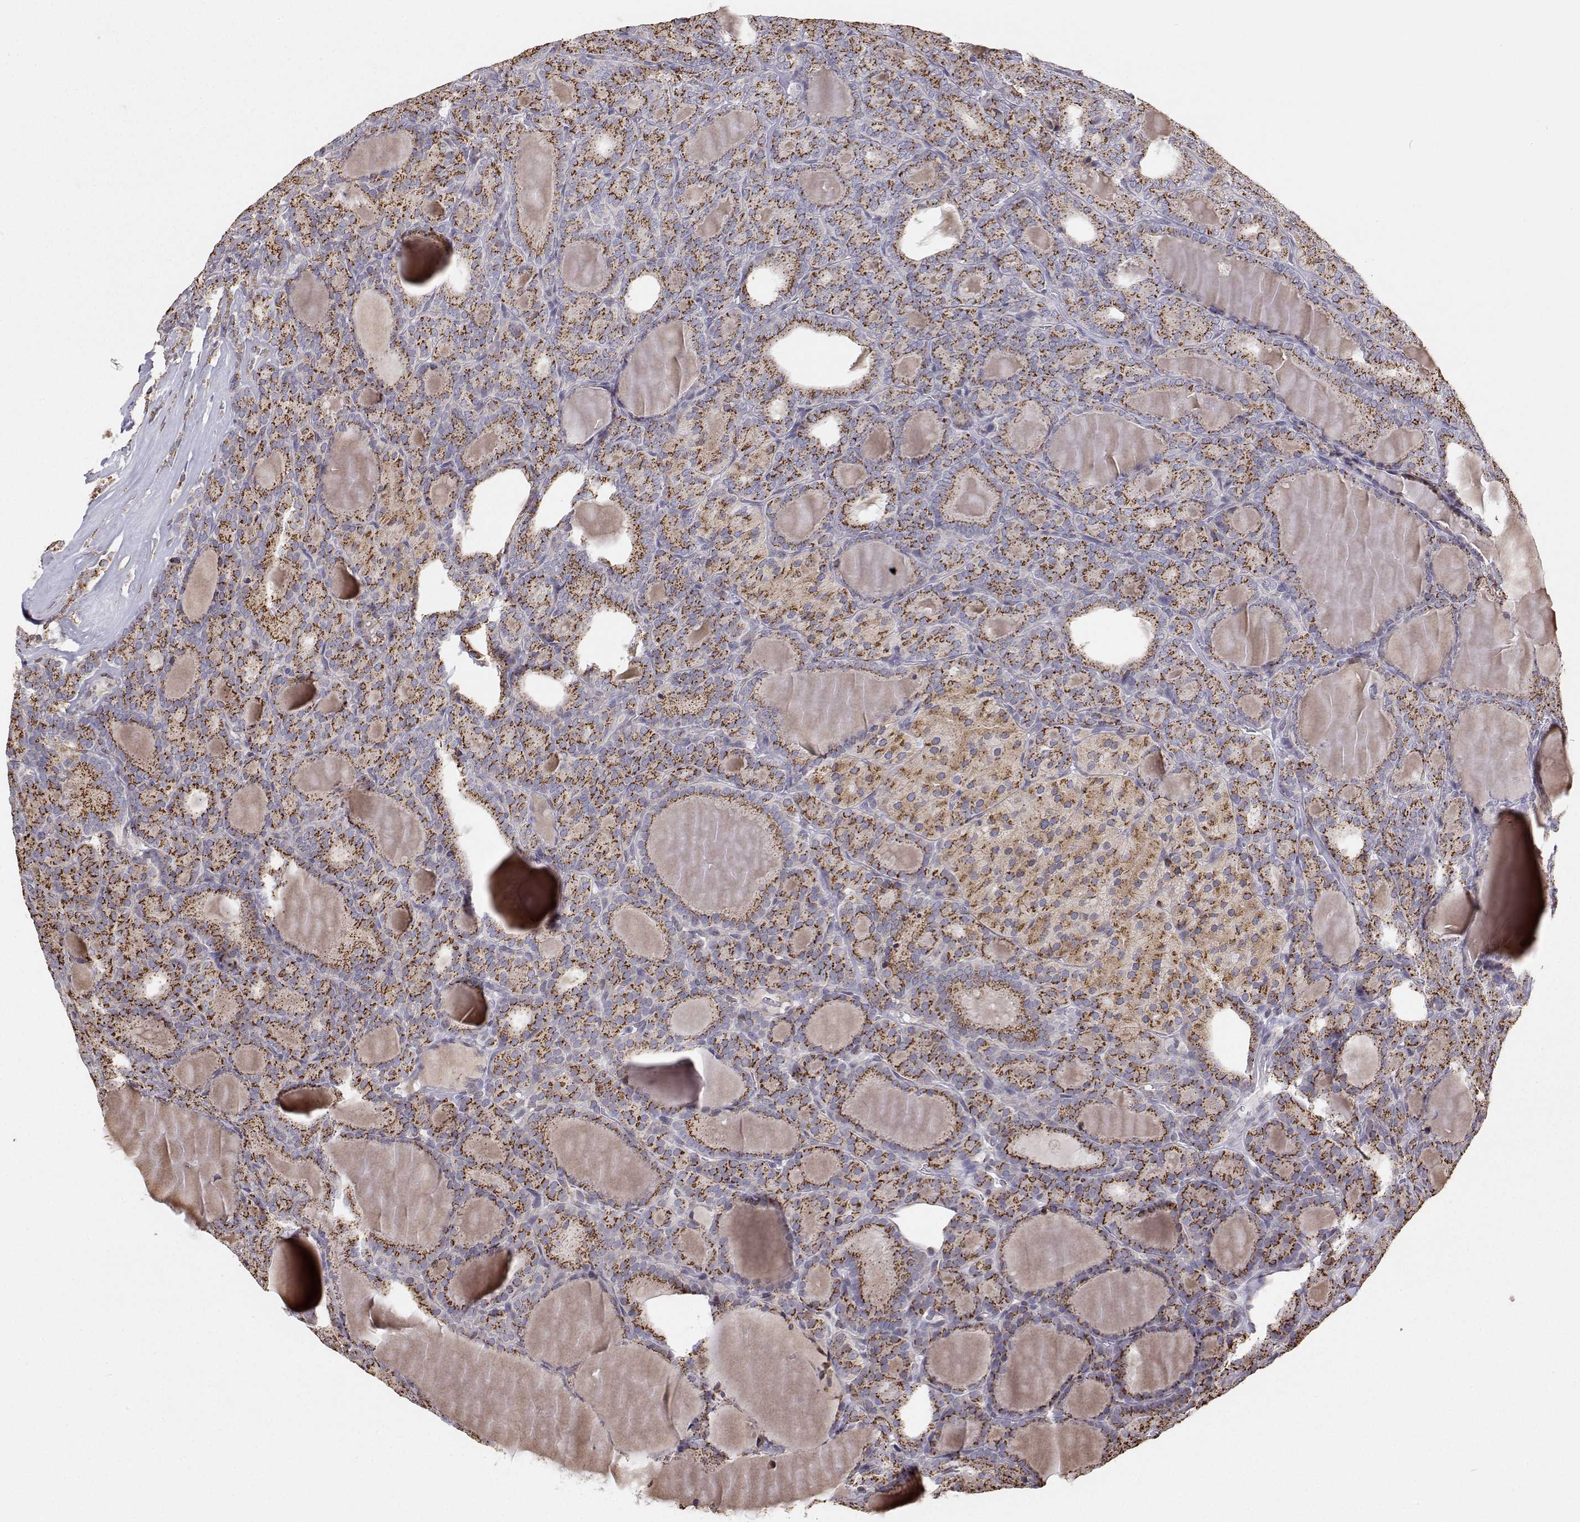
{"staining": {"intensity": "moderate", "quantity": ">75%", "location": "cytoplasmic/membranous"}, "tissue": "thyroid cancer", "cell_type": "Tumor cells", "image_type": "cancer", "snomed": [{"axis": "morphology", "description": "Follicular adenoma carcinoma, NOS"}, {"axis": "topography", "description": "Thyroid gland"}], "caption": "Thyroid follicular adenoma carcinoma stained with a brown dye demonstrates moderate cytoplasmic/membranous positive staining in about >75% of tumor cells.", "gene": "STARD13", "patient": {"sex": "male", "age": 74}}